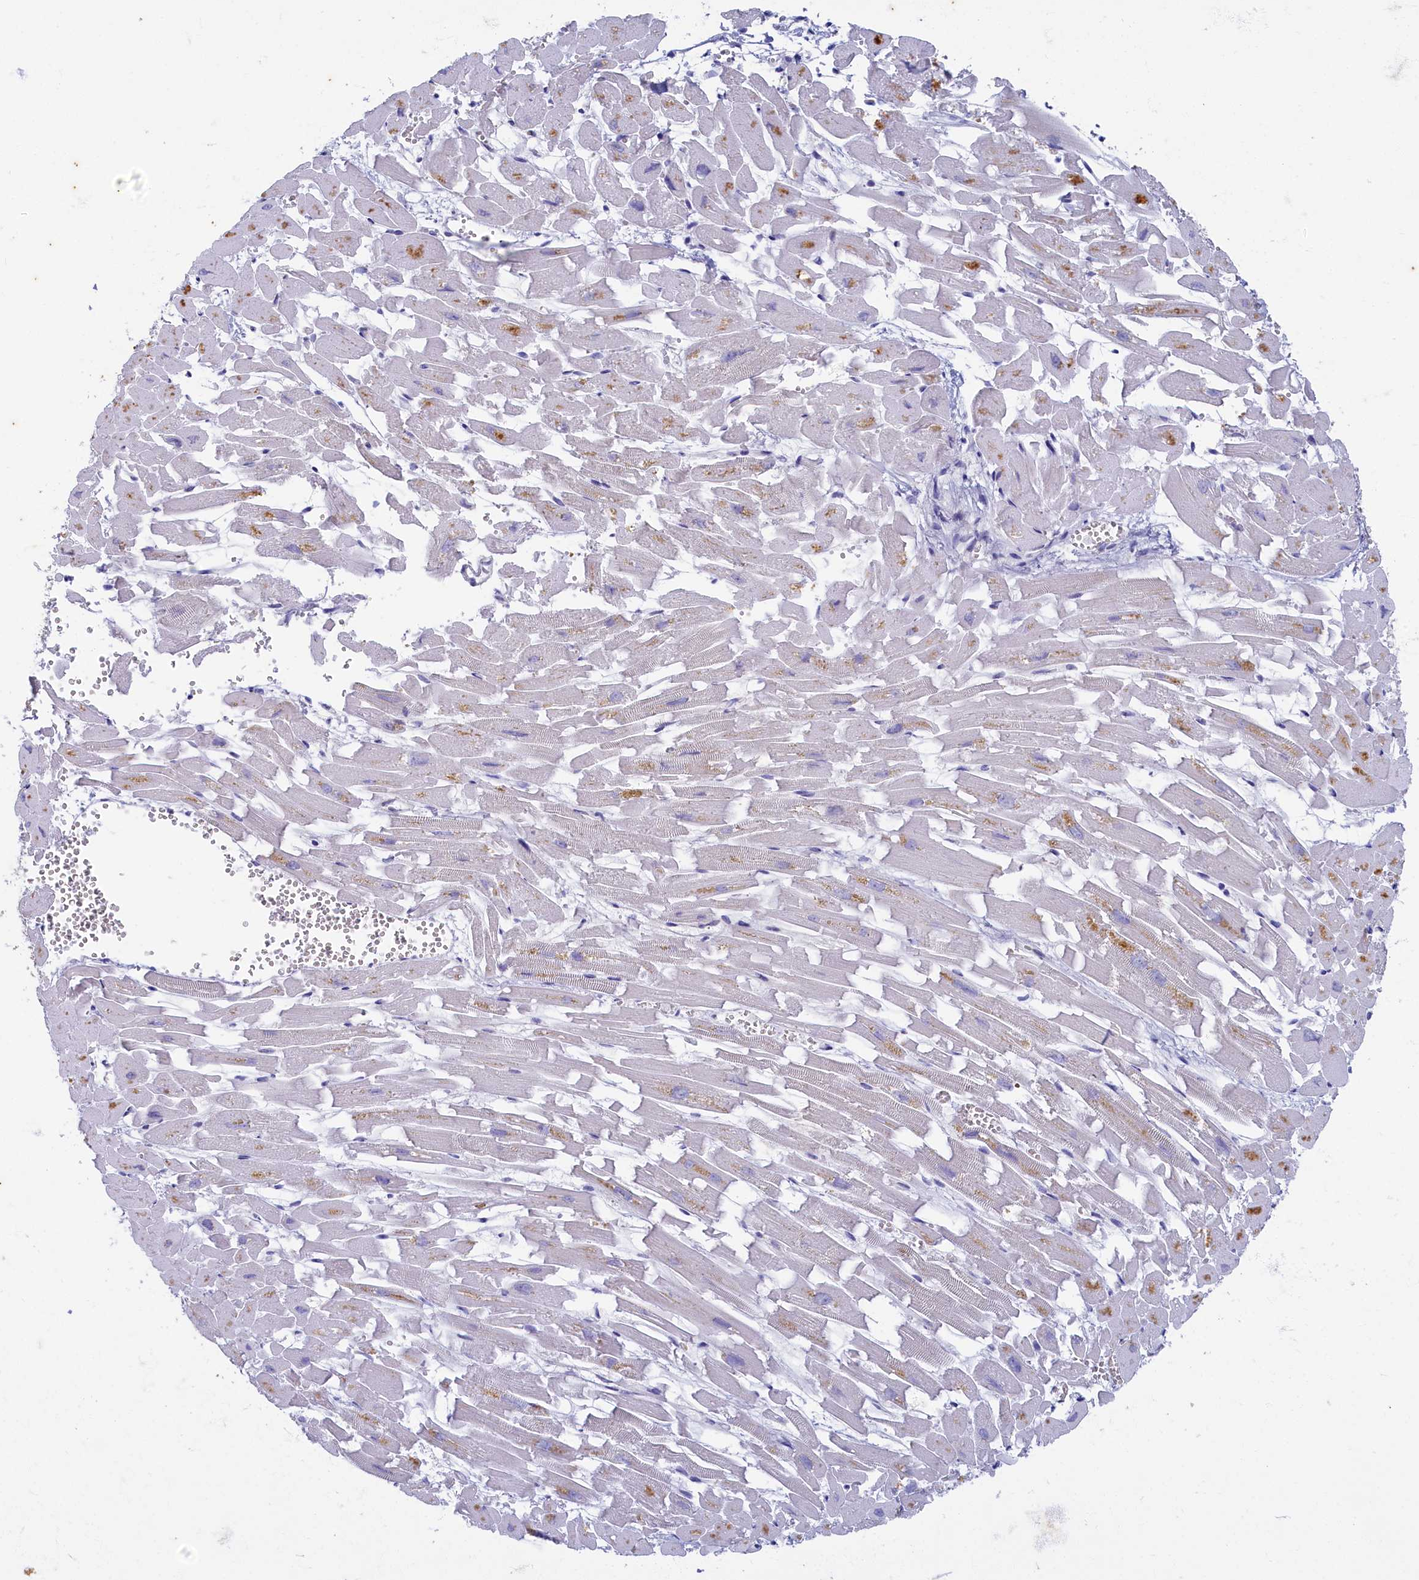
{"staining": {"intensity": "negative", "quantity": "none", "location": "none"}, "tissue": "heart muscle", "cell_type": "Cardiomyocytes", "image_type": "normal", "snomed": [{"axis": "morphology", "description": "Normal tissue, NOS"}, {"axis": "topography", "description": "Heart"}], "caption": "DAB immunohistochemical staining of benign human heart muscle reveals no significant staining in cardiomyocytes.", "gene": "OCIAD2", "patient": {"sex": "female", "age": 64}}